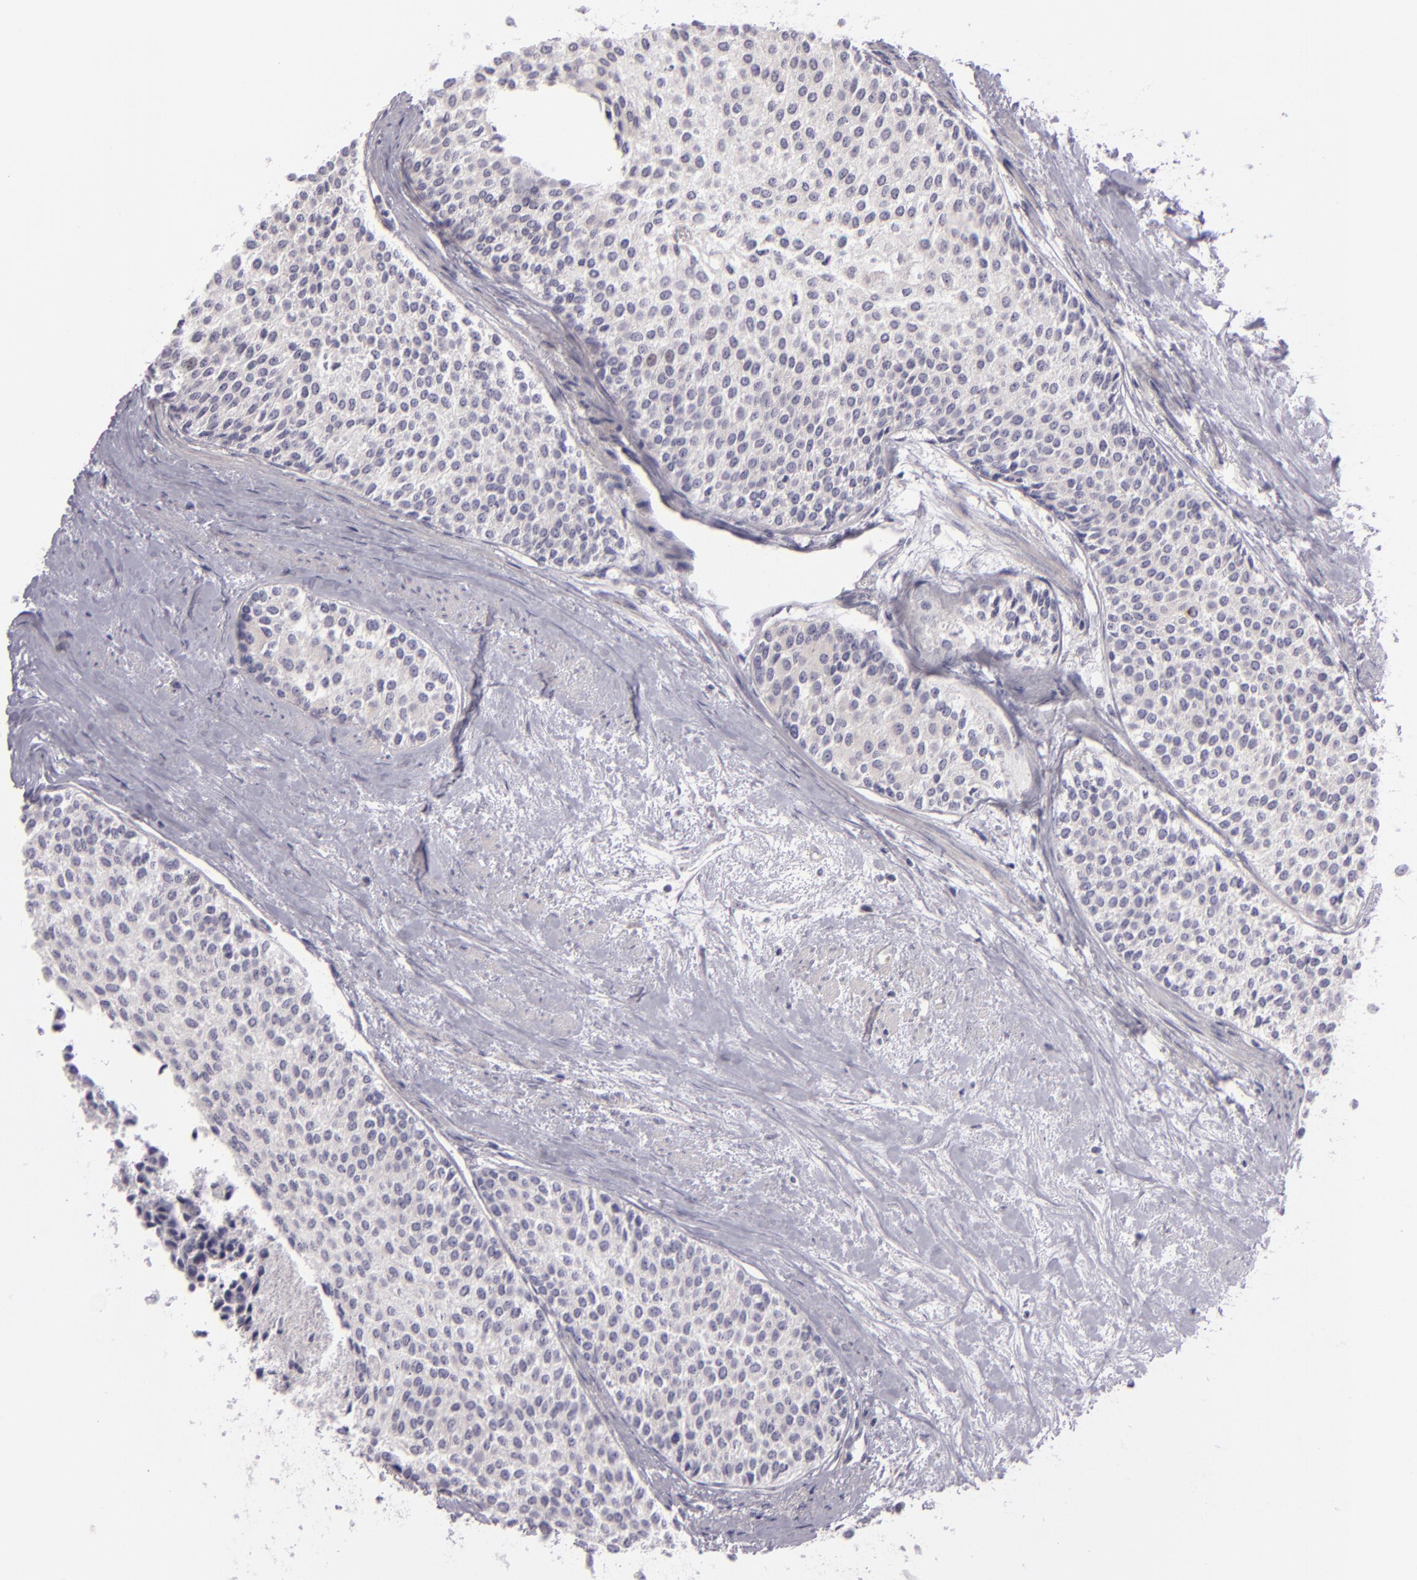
{"staining": {"intensity": "negative", "quantity": "none", "location": "none"}, "tissue": "urothelial cancer", "cell_type": "Tumor cells", "image_type": "cancer", "snomed": [{"axis": "morphology", "description": "Urothelial carcinoma, Low grade"}, {"axis": "topography", "description": "Urinary bladder"}], "caption": "A photomicrograph of urothelial cancer stained for a protein demonstrates no brown staining in tumor cells.", "gene": "EGFL6", "patient": {"sex": "female", "age": 73}}